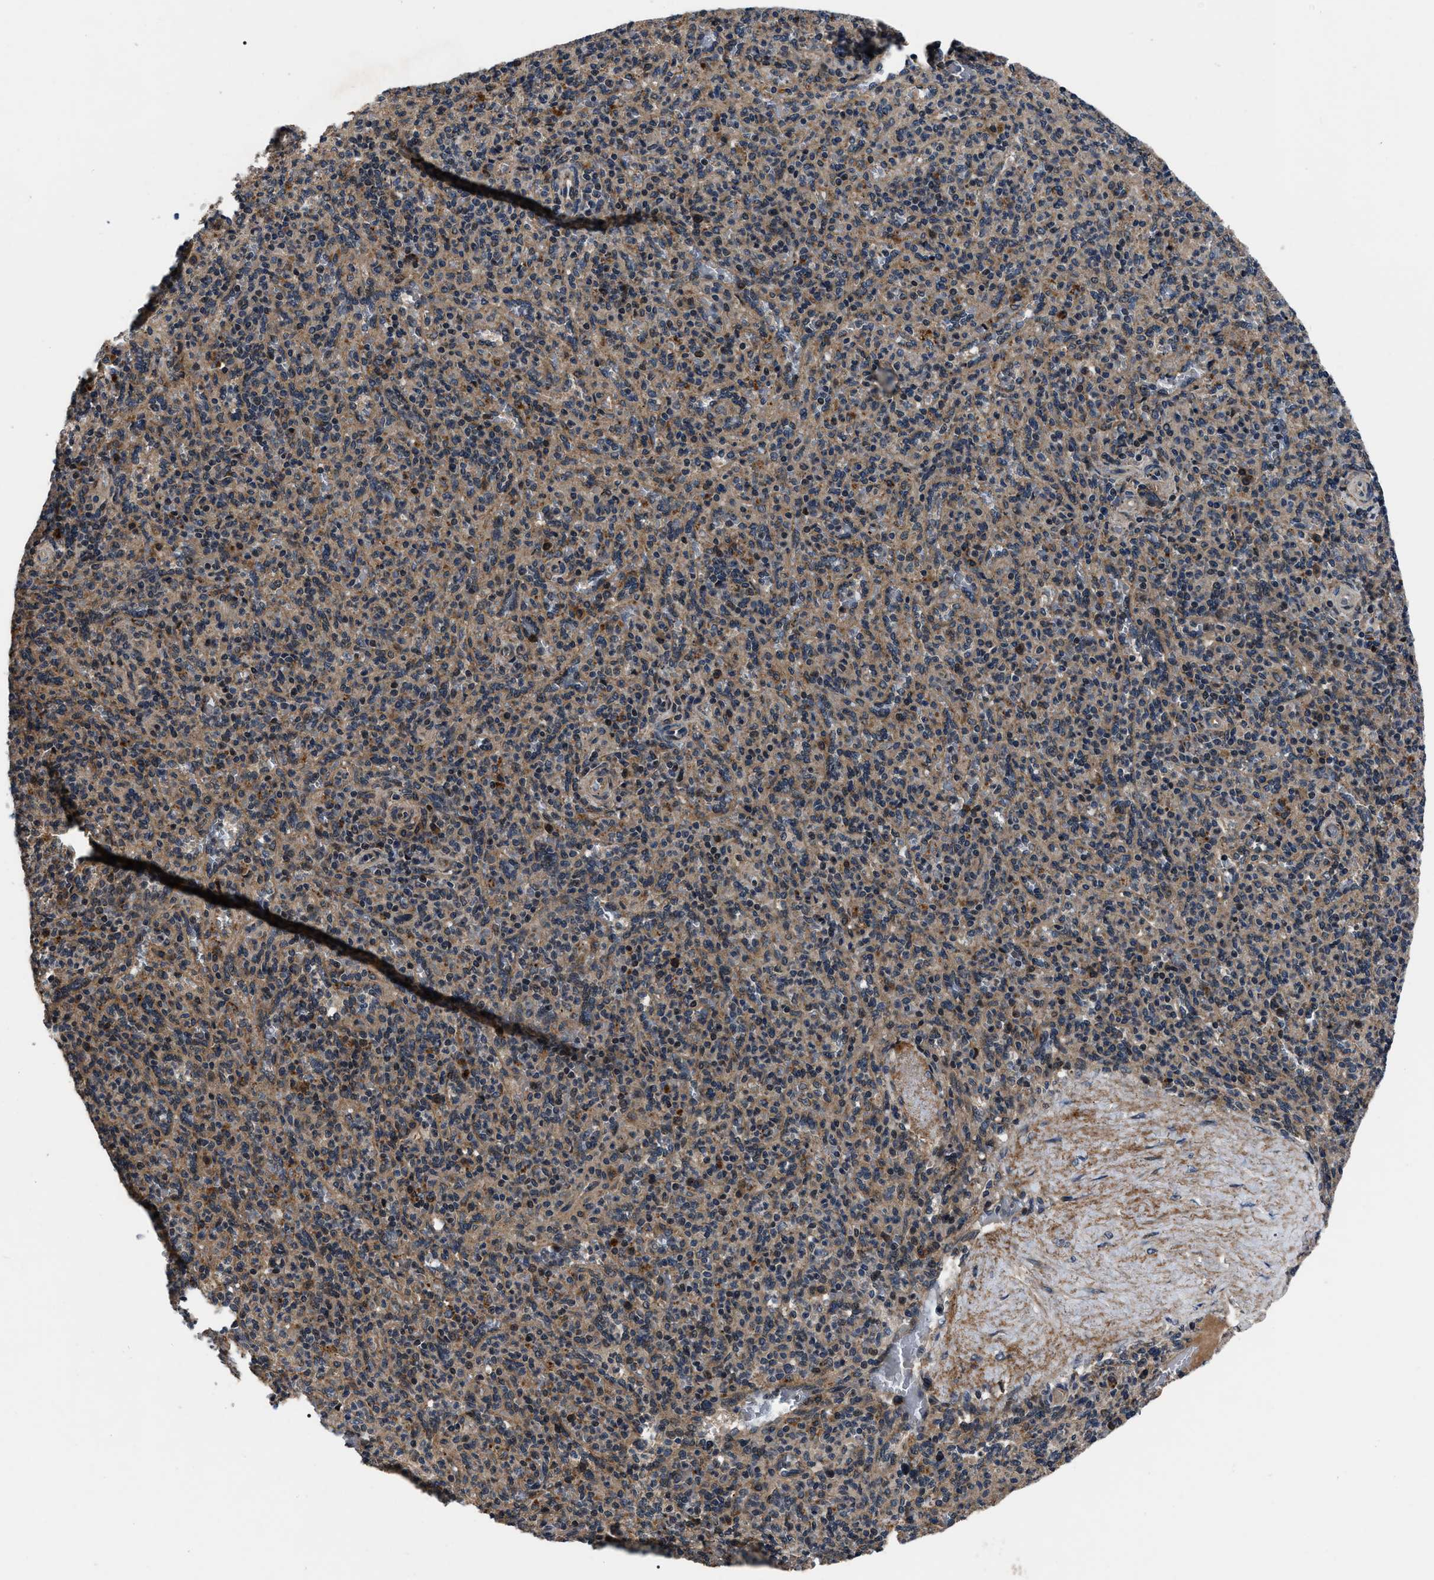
{"staining": {"intensity": "weak", "quantity": "25%-75%", "location": "cytoplasmic/membranous"}, "tissue": "spleen", "cell_type": "Cells in red pulp", "image_type": "normal", "snomed": [{"axis": "morphology", "description": "Normal tissue, NOS"}, {"axis": "topography", "description": "Spleen"}], "caption": "Cells in red pulp display weak cytoplasmic/membranous staining in about 25%-75% of cells in benign spleen.", "gene": "PPWD1", "patient": {"sex": "male", "age": 36}}